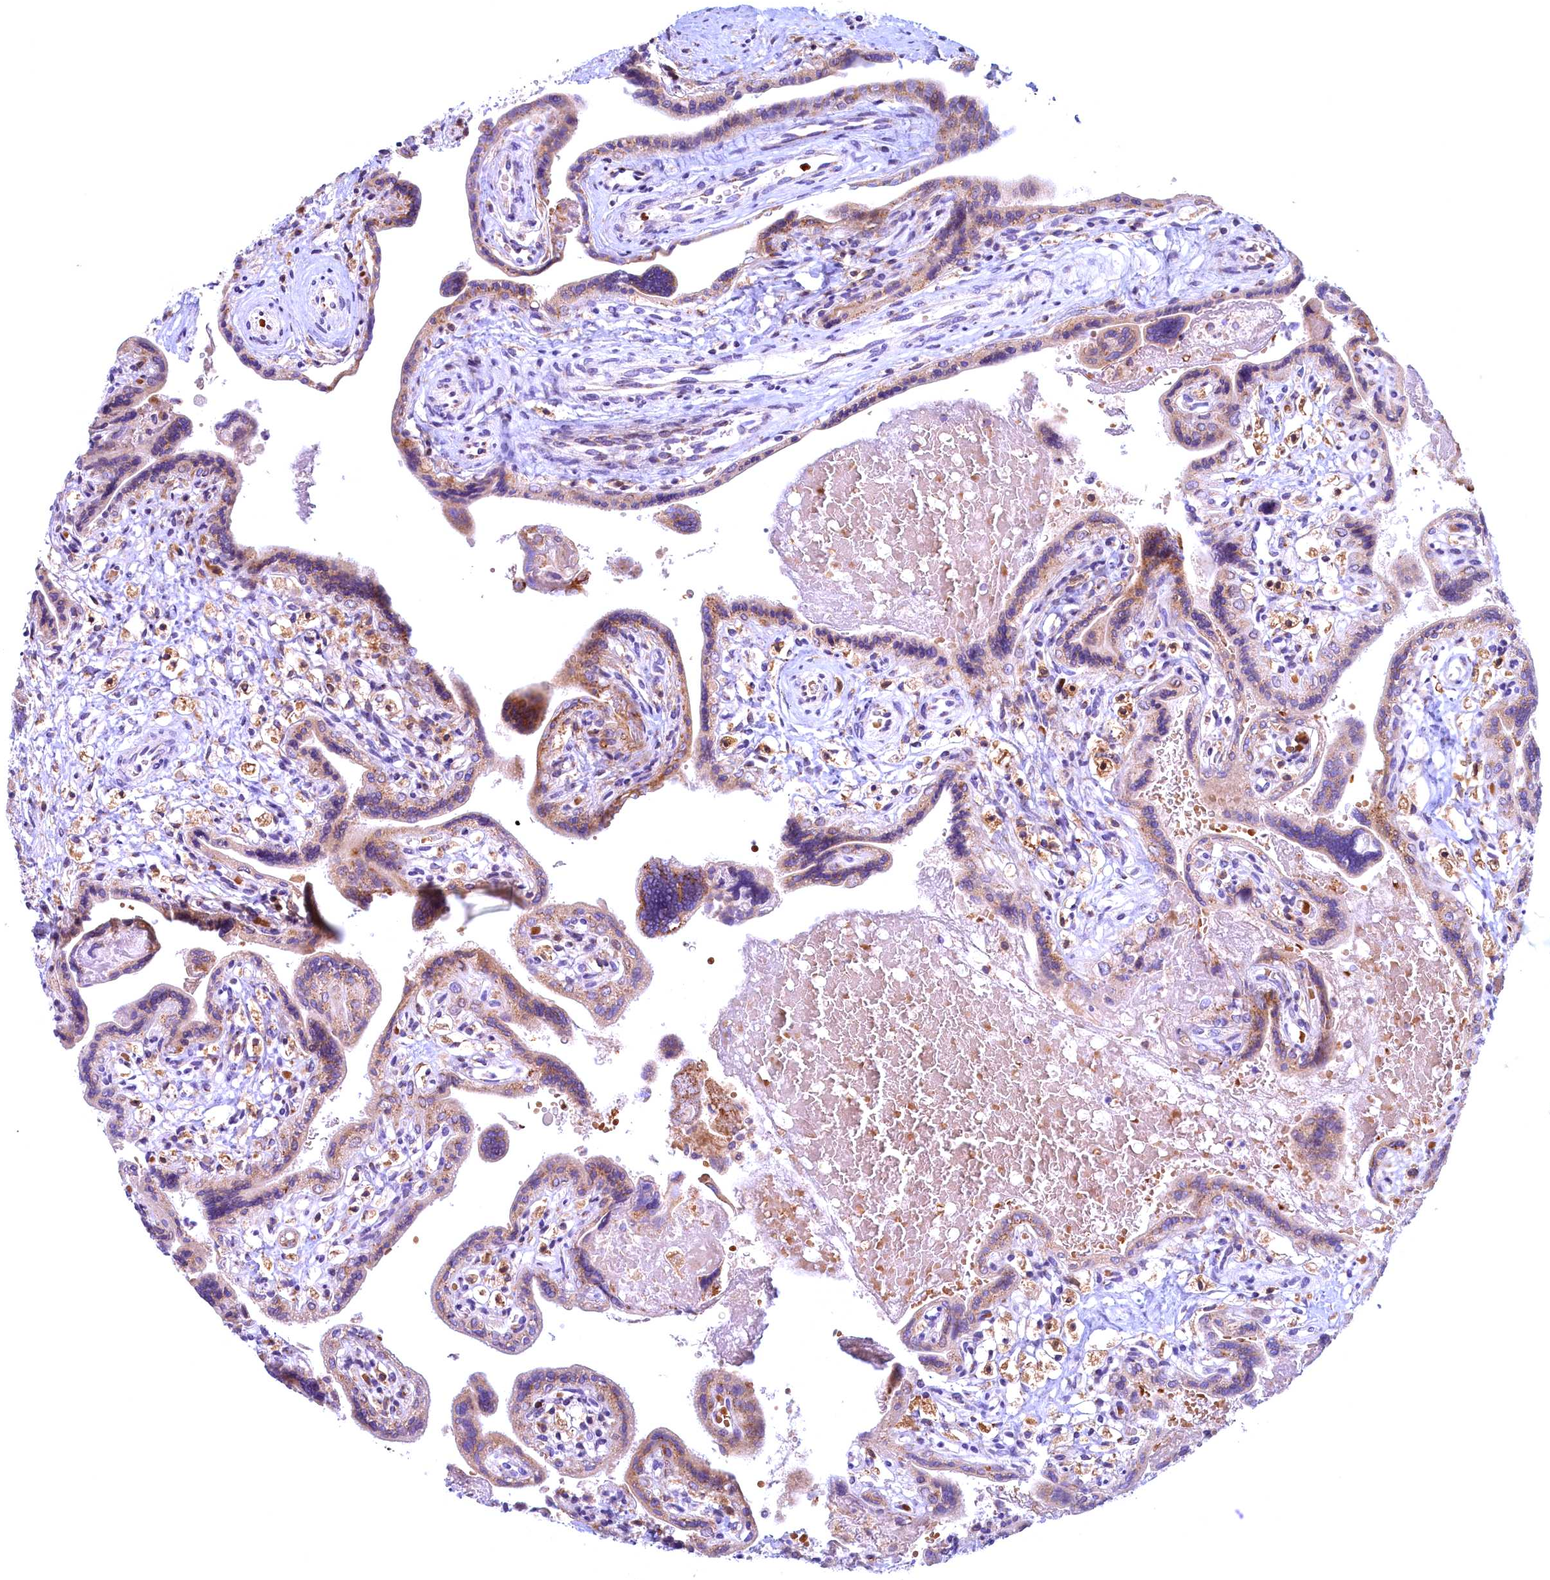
{"staining": {"intensity": "moderate", "quantity": "25%-75%", "location": "cytoplasmic/membranous"}, "tissue": "placenta", "cell_type": "Trophoblastic cells", "image_type": "normal", "snomed": [{"axis": "morphology", "description": "Normal tissue, NOS"}, {"axis": "topography", "description": "Placenta"}], "caption": "The histopathology image exhibits immunohistochemical staining of unremarkable placenta. There is moderate cytoplasmic/membranous positivity is identified in about 25%-75% of trophoblastic cells.", "gene": "BLVRB", "patient": {"sex": "female", "age": 37}}